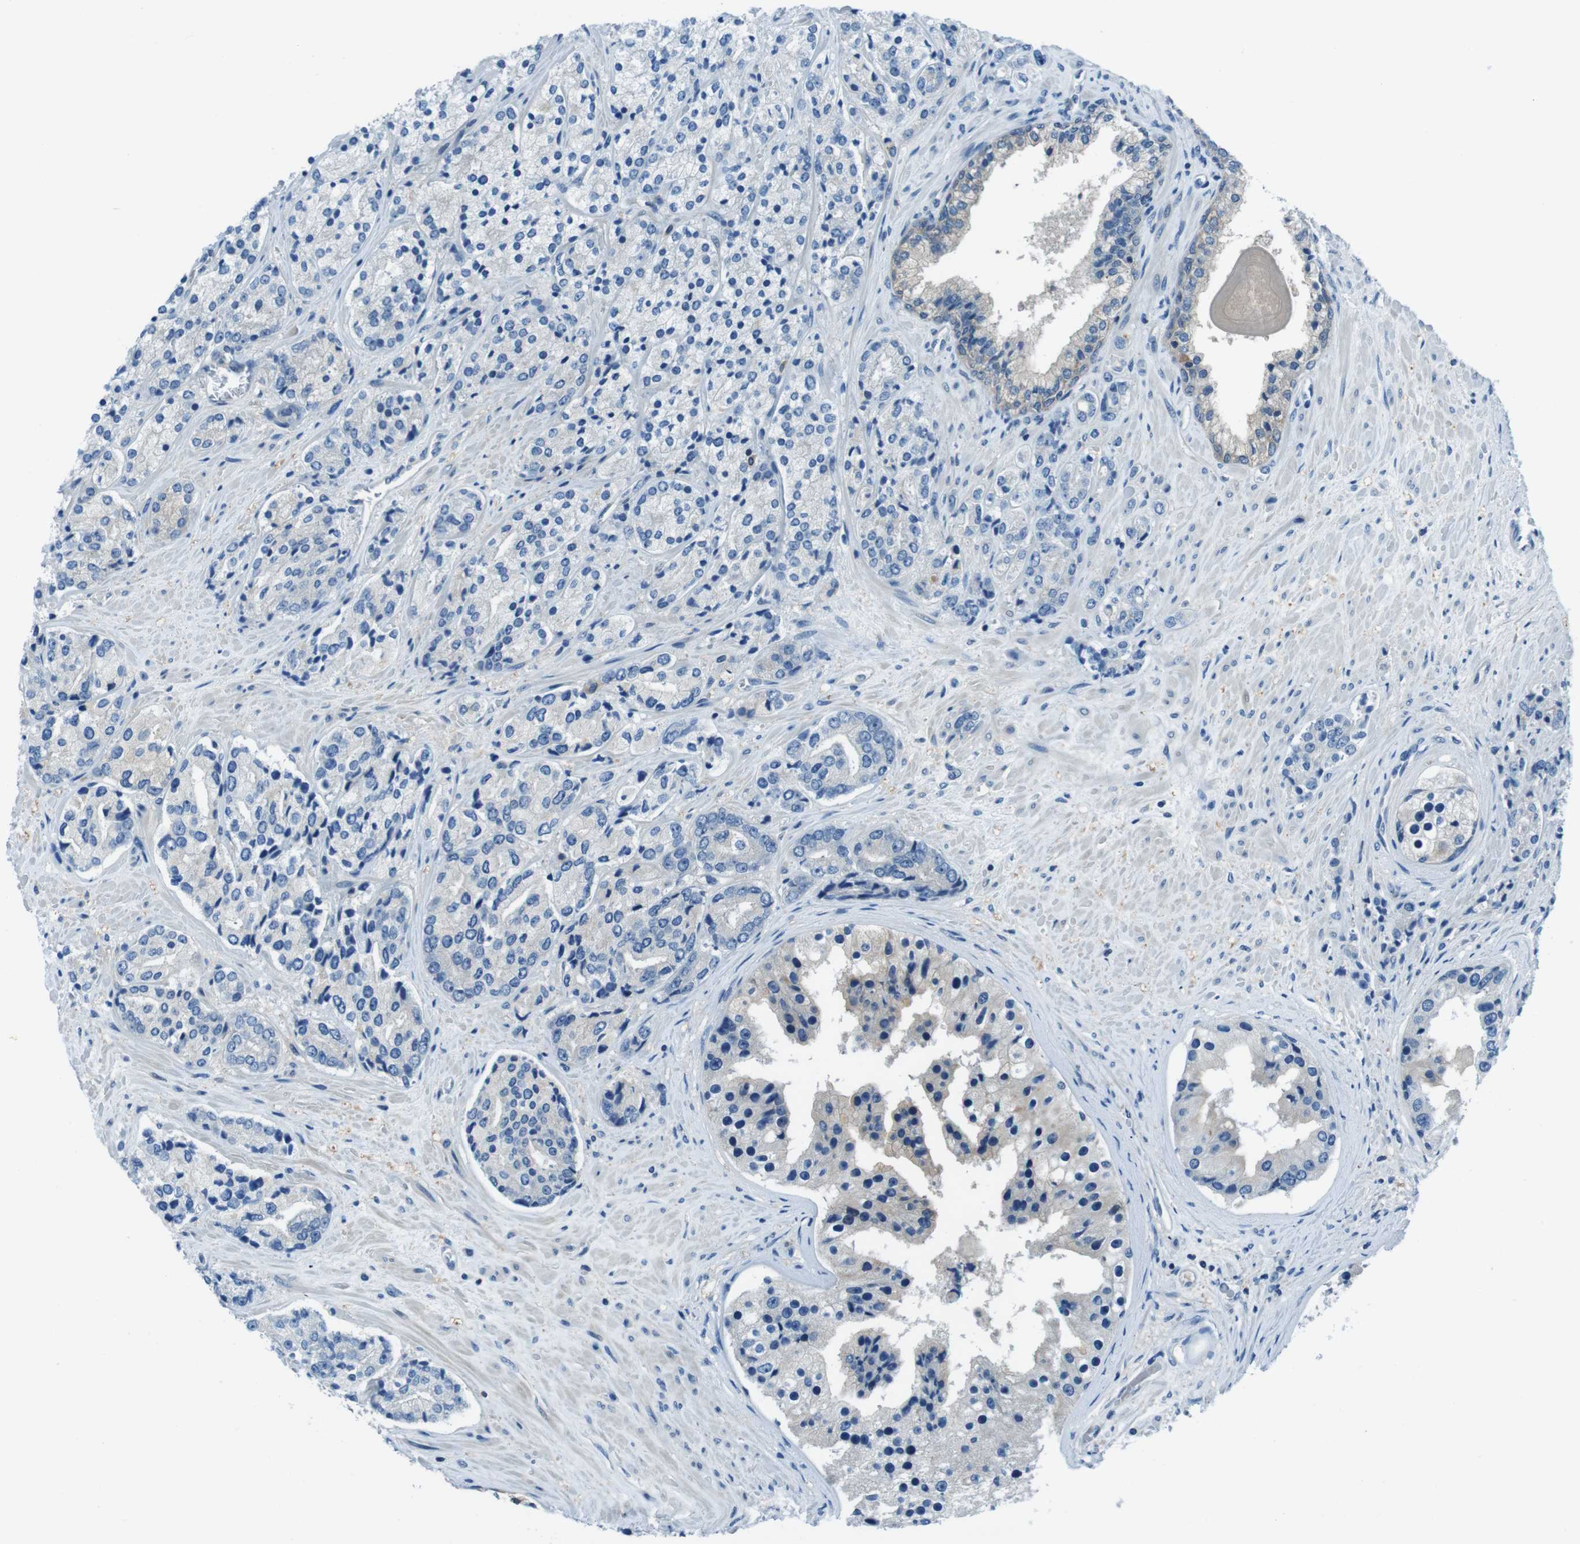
{"staining": {"intensity": "negative", "quantity": "none", "location": "none"}, "tissue": "prostate cancer", "cell_type": "Tumor cells", "image_type": "cancer", "snomed": [{"axis": "morphology", "description": "Adenocarcinoma, High grade"}, {"axis": "topography", "description": "Prostate"}], "caption": "Immunohistochemistry photomicrograph of prostate cancer (high-grade adenocarcinoma) stained for a protein (brown), which displays no positivity in tumor cells. The staining is performed using DAB brown chromogen with nuclei counter-stained in using hematoxylin.", "gene": "NANOS2", "patient": {"sex": "male", "age": 71}}